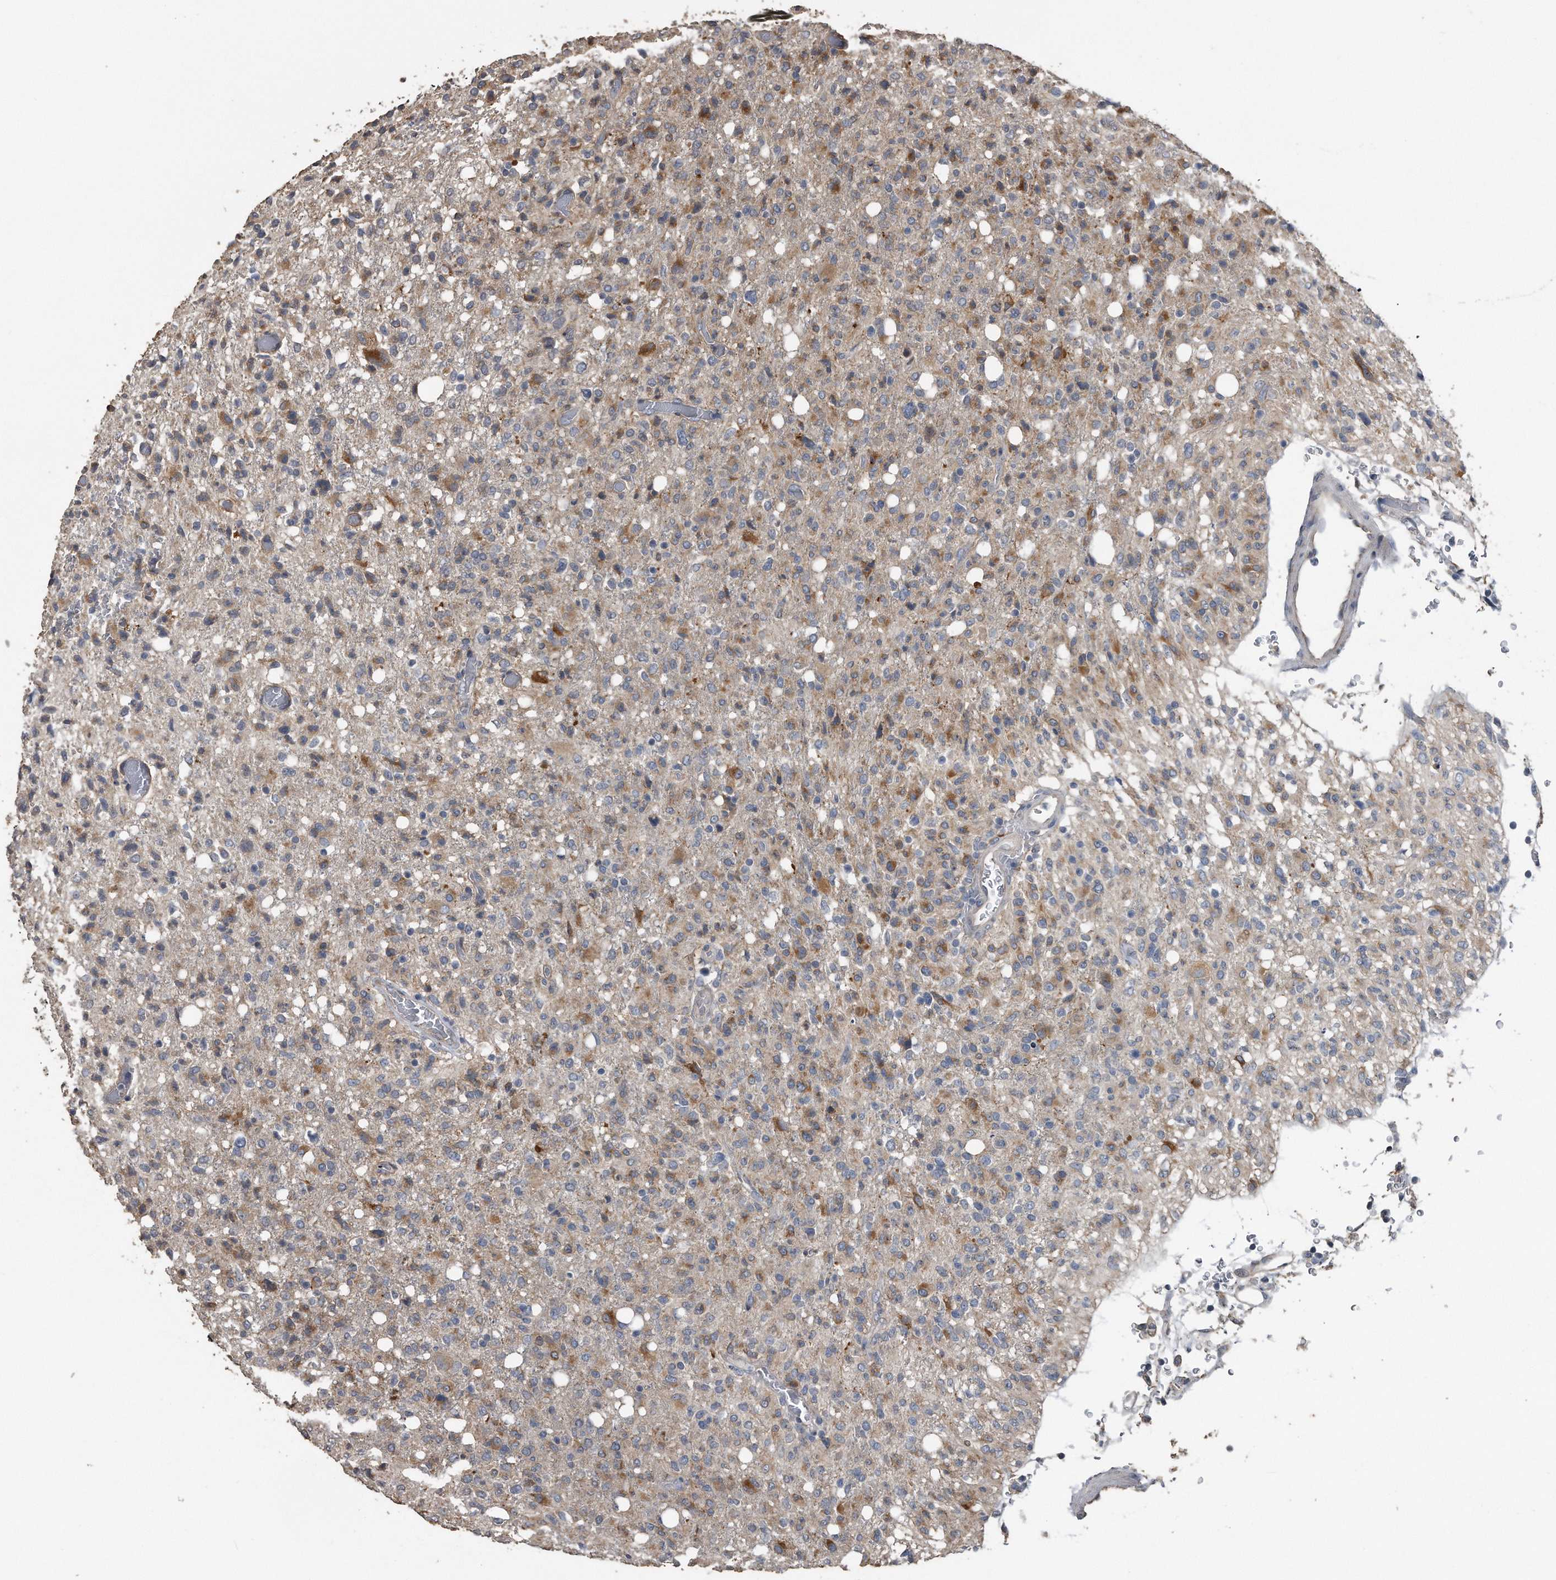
{"staining": {"intensity": "moderate", "quantity": "<25%", "location": "cytoplasmic/membranous"}, "tissue": "glioma", "cell_type": "Tumor cells", "image_type": "cancer", "snomed": [{"axis": "morphology", "description": "Glioma, malignant, High grade"}, {"axis": "topography", "description": "Brain"}], "caption": "Human malignant glioma (high-grade) stained with a protein marker displays moderate staining in tumor cells.", "gene": "PCLO", "patient": {"sex": "female", "age": 57}}